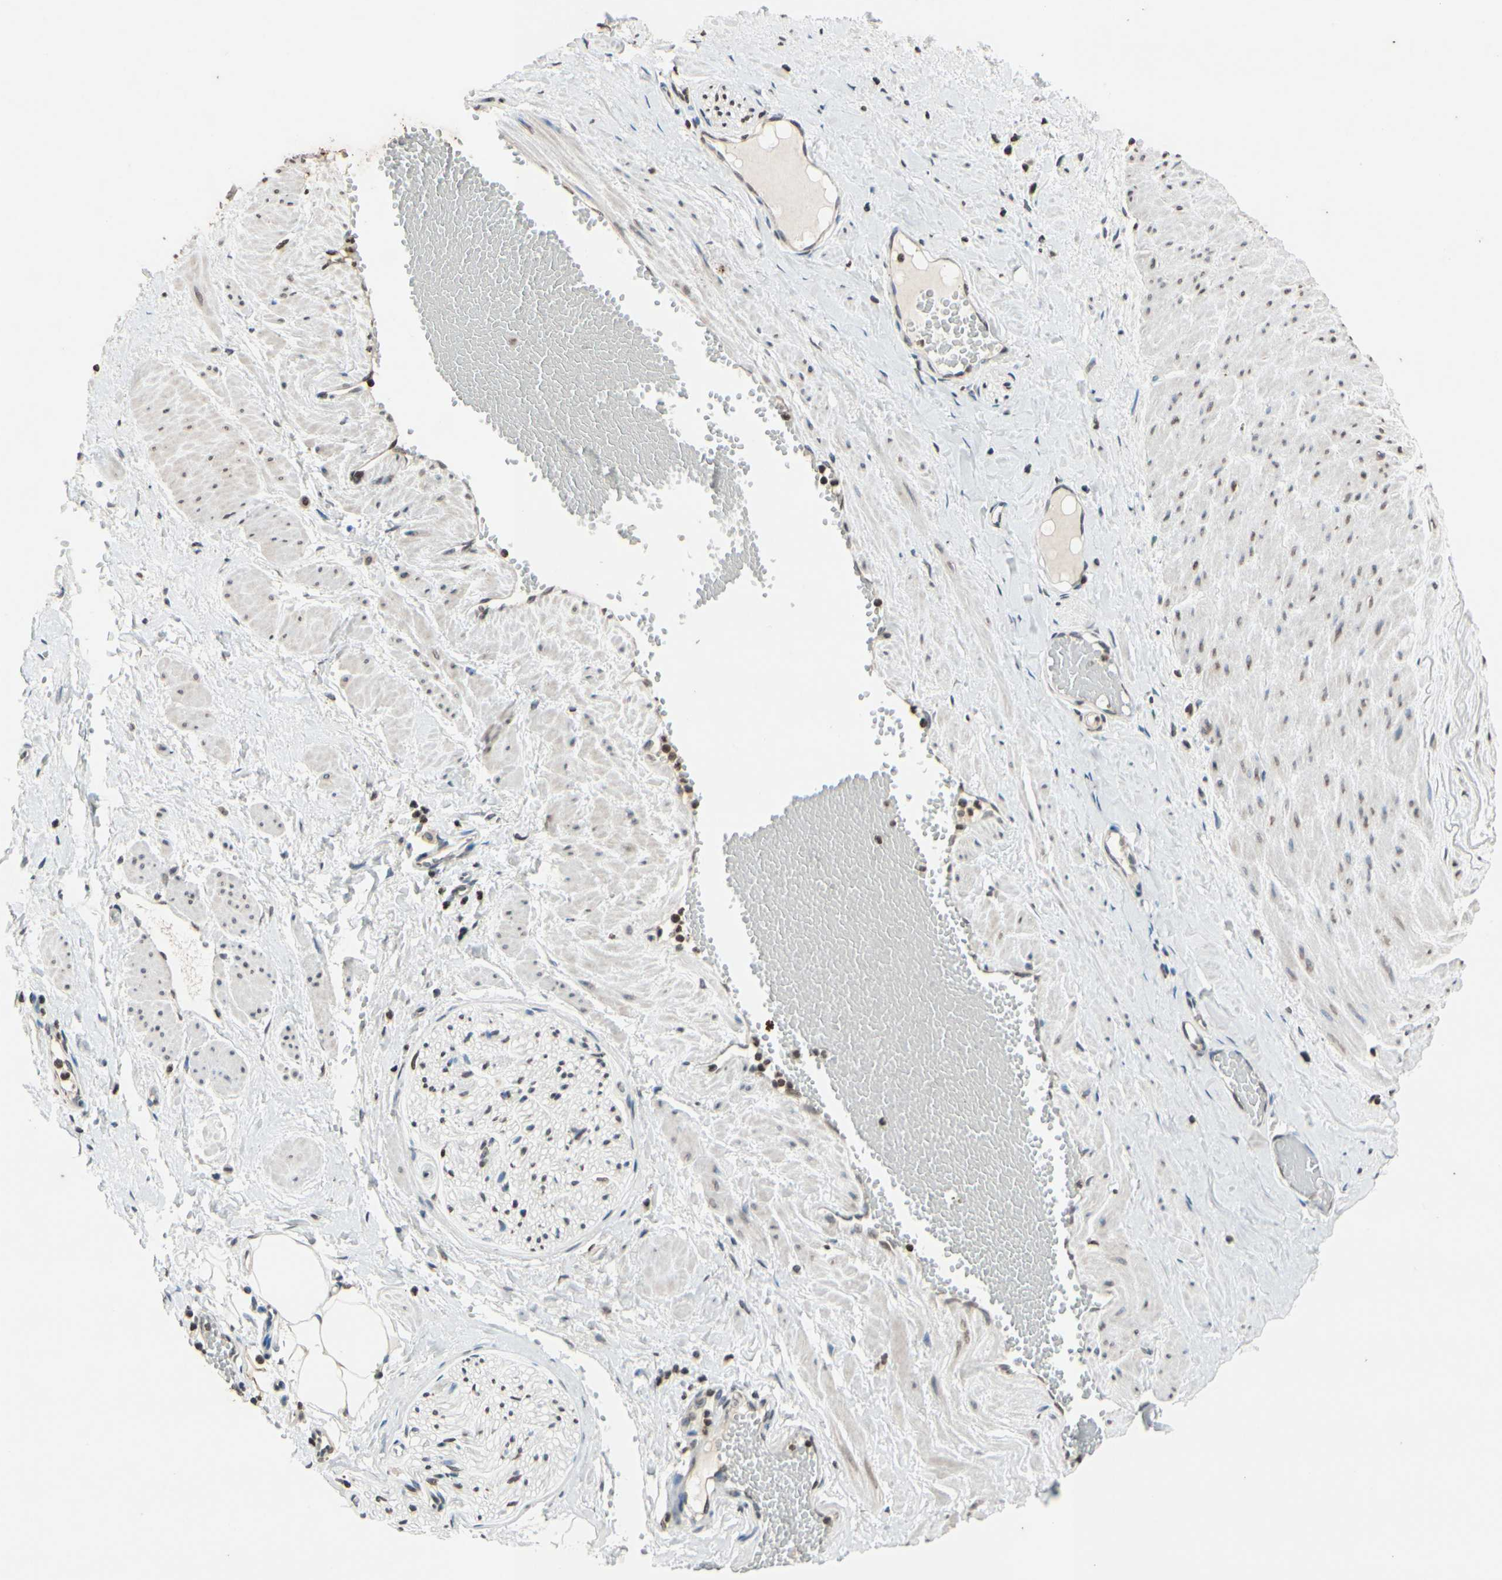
{"staining": {"intensity": "weak", "quantity": ">75%", "location": "cytoplasmic/membranous"}, "tissue": "adipose tissue", "cell_type": "Adipocytes", "image_type": "normal", "snomed": [{"axis": "morphology", "description": "Normal tissue, NOS"}, {"axis": "topography", "description": "Soft tissue"}, {"axis": "topography", "description": "Vascular tissue"}], "caption": "A micrograph of human adipose tissue stained for a protein shows weak cytoplasmic/membranous brown staining in adipocytes.", "gene": "CLDN11", "patient": {"sex": "female", "age": 35}}